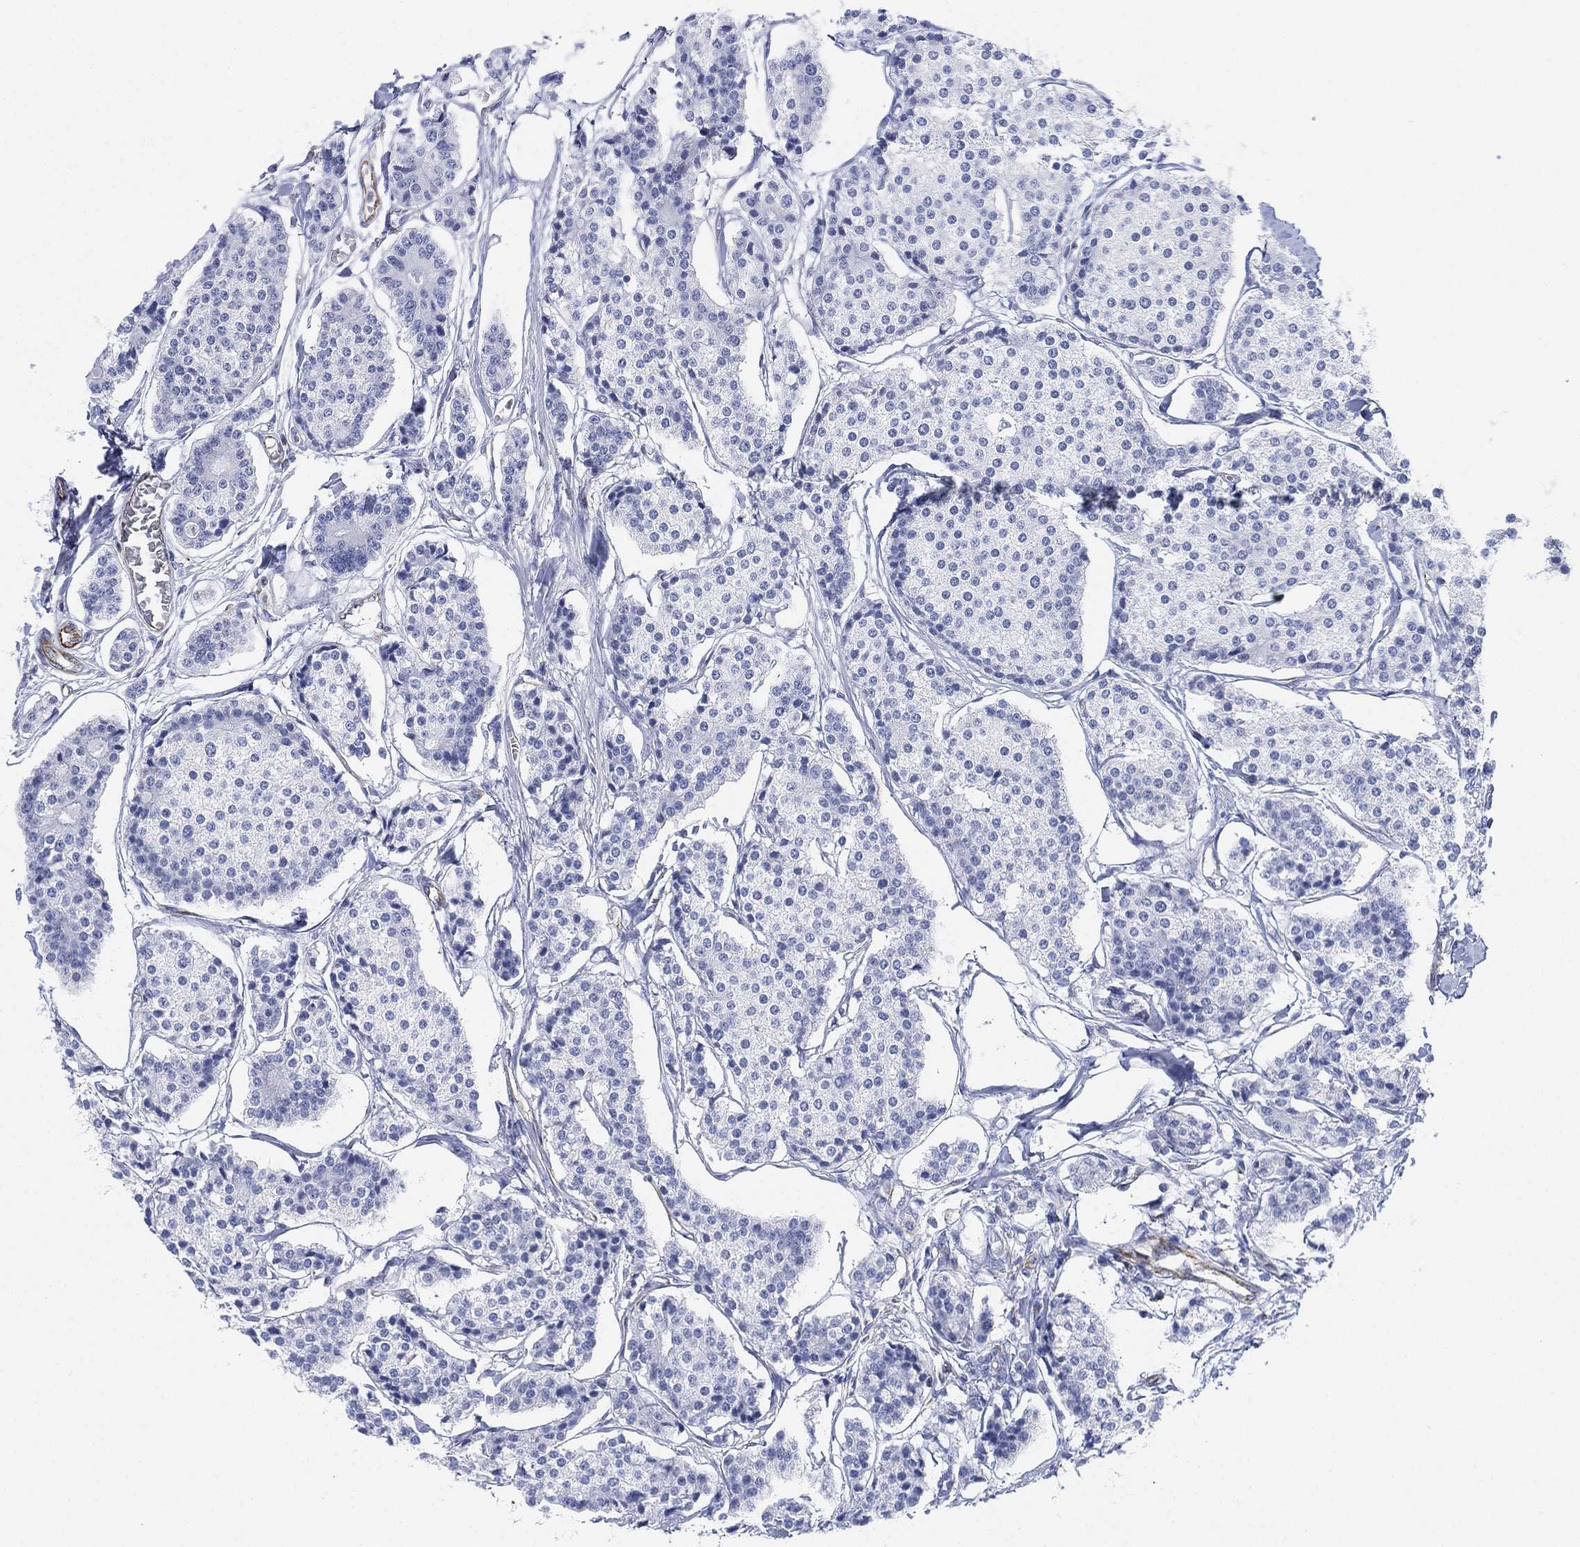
{"staining": {"intensity": "negative", "quantity": "none", "location": "none"}, "tissue": "carcinoid", "cell_type": "Tumor cells", "image_type": "cancer", "snomed": [{"axis": "morphology", "description": "Carcinoid, malignant, NOS"}, {"axis": "topography", "description": "Small intestine"}], "caption": "High magnification brightfield microscopy of carcinoid stained with DAB (brown) and counterstained with hematoxylin (blue): tumor cells show no significant positivity.", "gene": "PSKH2", "patient": {"sex": "female", "age": 65}}